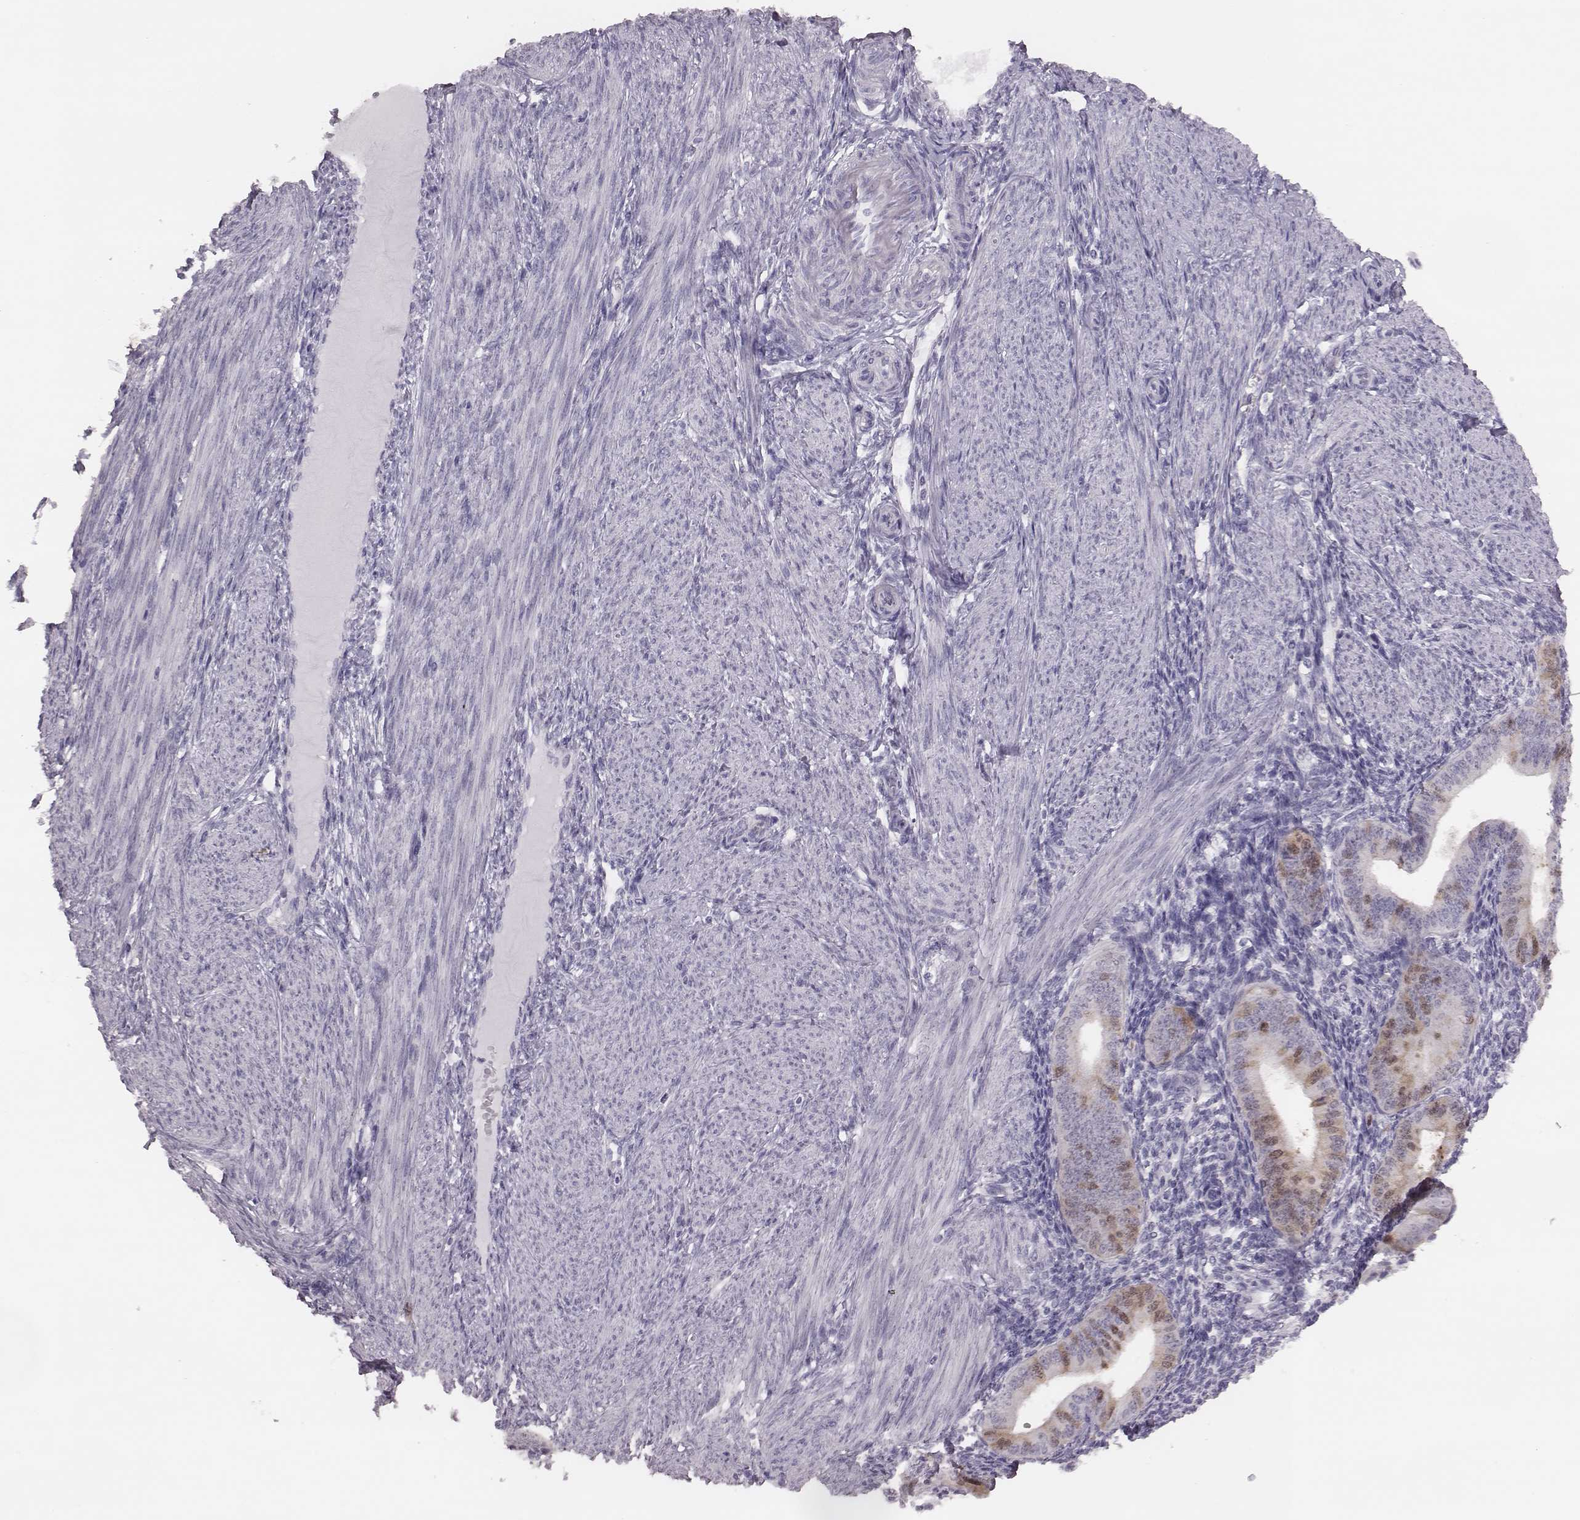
{"staining": {"intensity": "negative", "quantity": "none", "location": "none"}, "tissue": "endometrium", "cell_type": "Cells in endometrial stroma", "image_type": "normal", "snomed": [{"axis": "morphology", "description": "Normal tissue, NOS"}, {"axis": "topography", "description": "Endometrium"}], "caption": "Immunohistochemistry of unremarkable human endometrium shows no expression in cells in endometrial stroma. Brightfield microscopy of IHC stained with DAB (3,3'-diaminobenzidine) (brown) and hematoxylin (blue), captured at high magnification.", "gene": "PBK", "patient": {"sex": "female", "age": 39}}